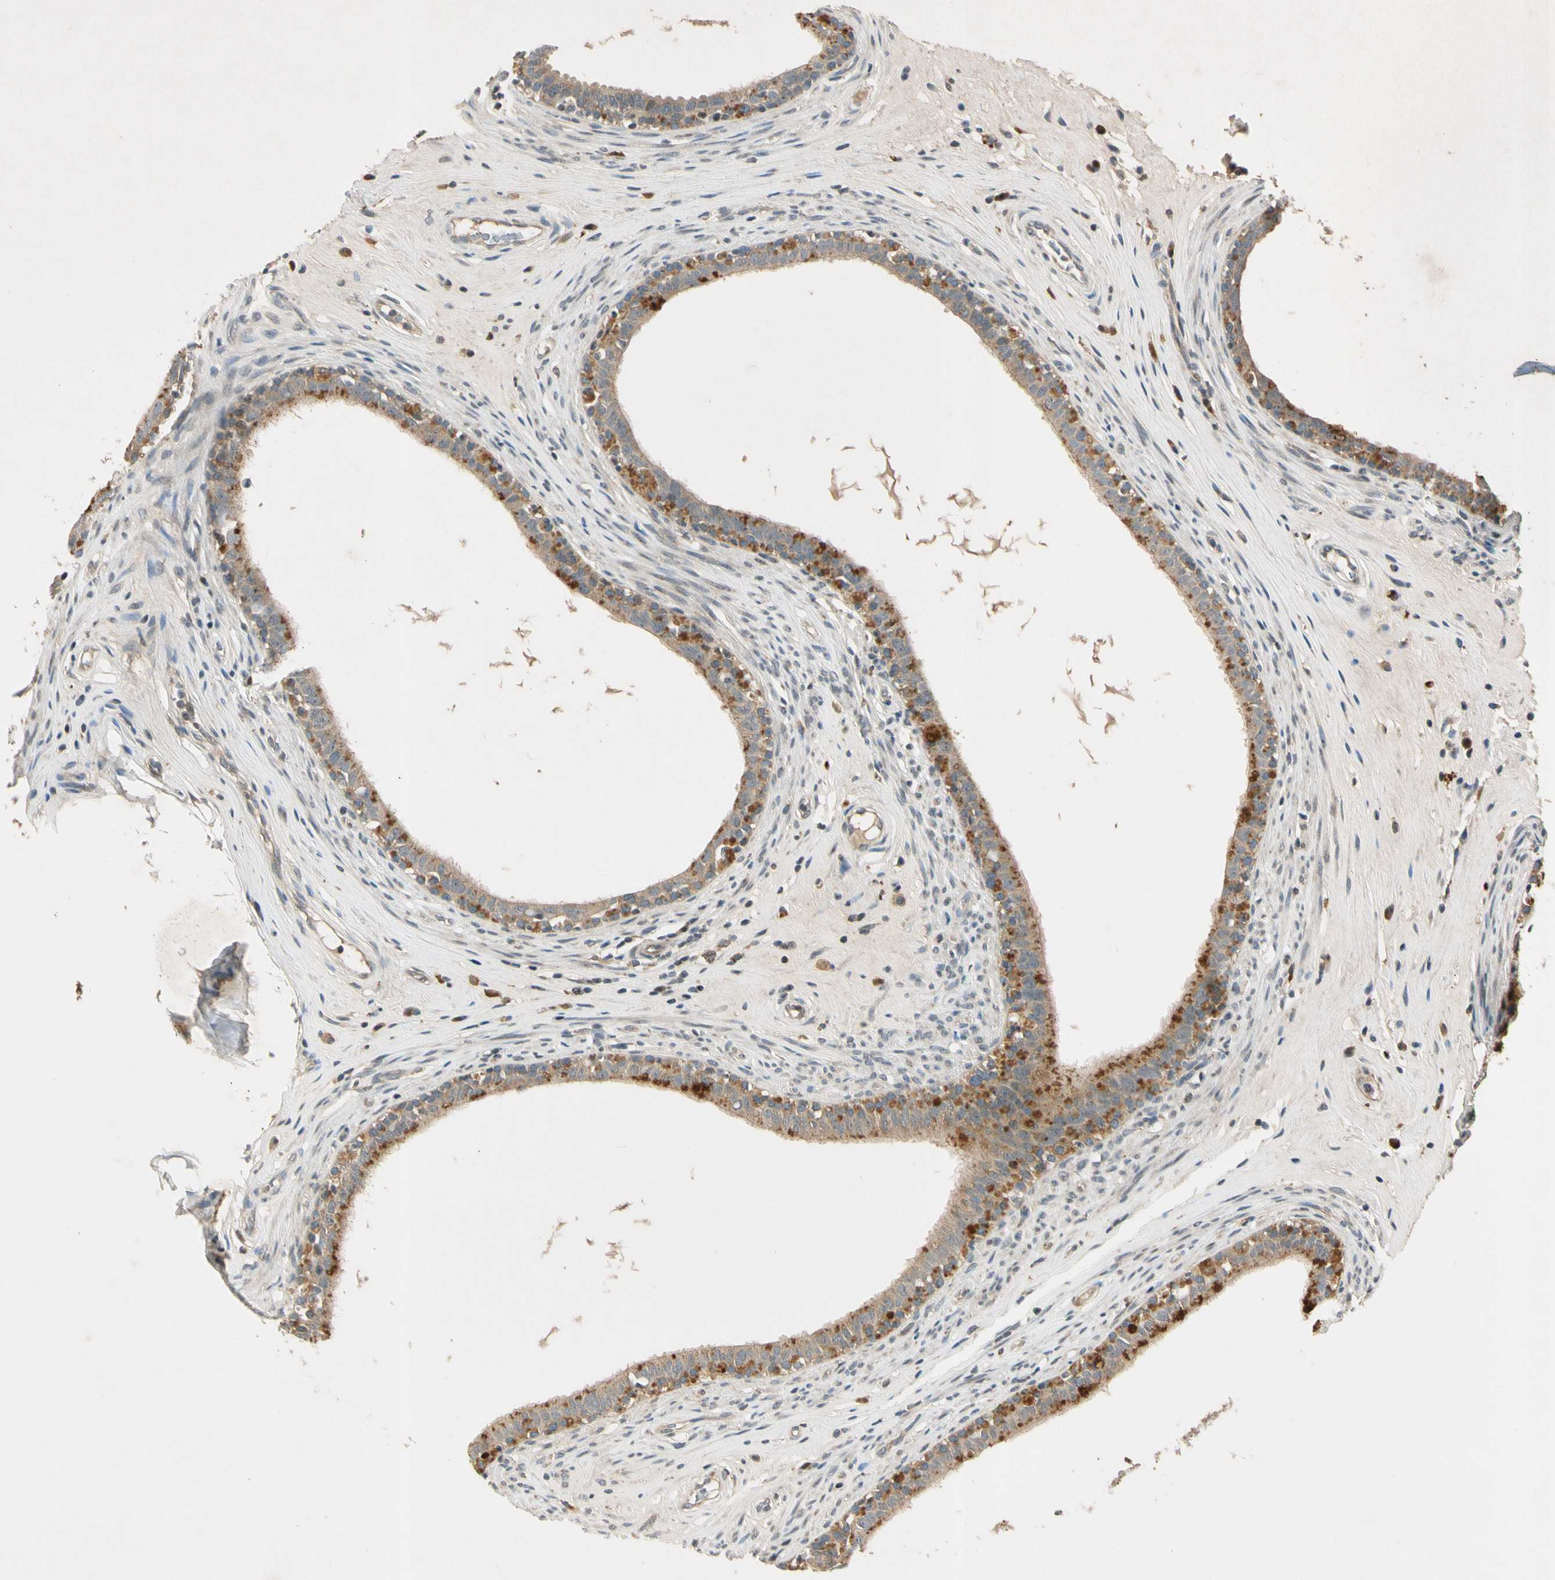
{"staining": {"intensity": "strong", "quantity": ">75%", "location": "cytoplasmic/membranous"}, "tissue": "epididymis", "cell_type": "Glandular cells", "image_type": "normal", "snomed": [{"axis": "morphology", "description": "Normal tissue, NOS"}, {"axis": "morphology", "description": "Inflammation, NOS"}, {"axis": "topography", "description": "Epididymis"}], "caption": "DAB (3,3'-diaminobenzidine) immunohistochemical staining of unremarkable epididymis exhibits strong cytoplasmic/membranous protein positivity in about >75% of glandular cells.", "gene": "RPS6KB2", "patient": {"sex": "male", "age": 84}}